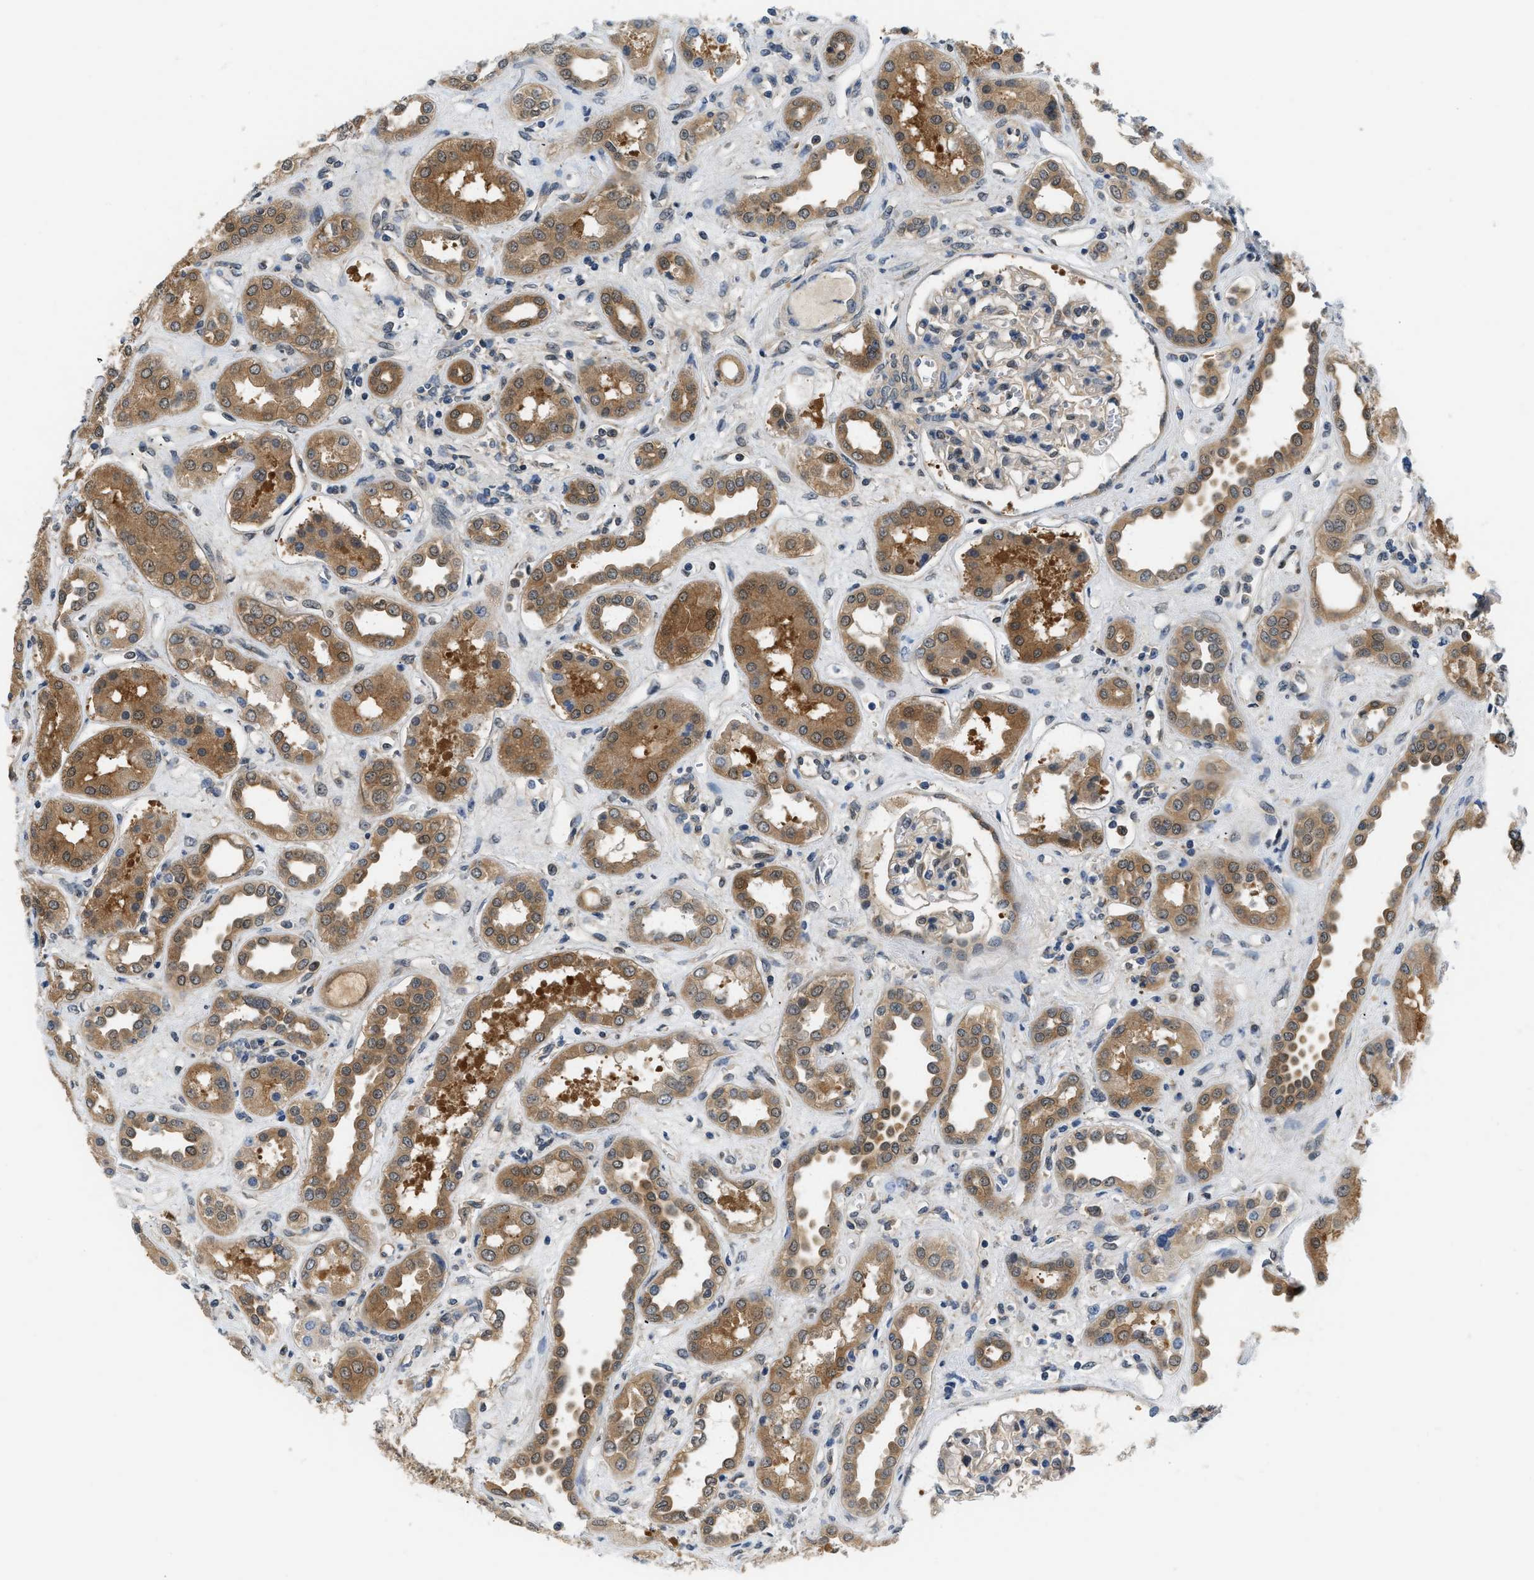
{"staining": {"intensity": "negative", "quantity": "none", "location": "none"}, "tissue": "kidney", "cell_type": "Cells in glomeruli", "image_type": "normal", "snomed": [{"axis": "morphology", "description": "Normal tissue, NOS"}, {"axis": "topography", "description": "Kidney"}], "caption": "Immunohistochemical staining of normal kidney demonstrates no significant expression in cells in glomeruli. Nuclei are stained in blue.", "gene": "EIF4EBP2", "patient": {"sex": "male", "age": 59}}